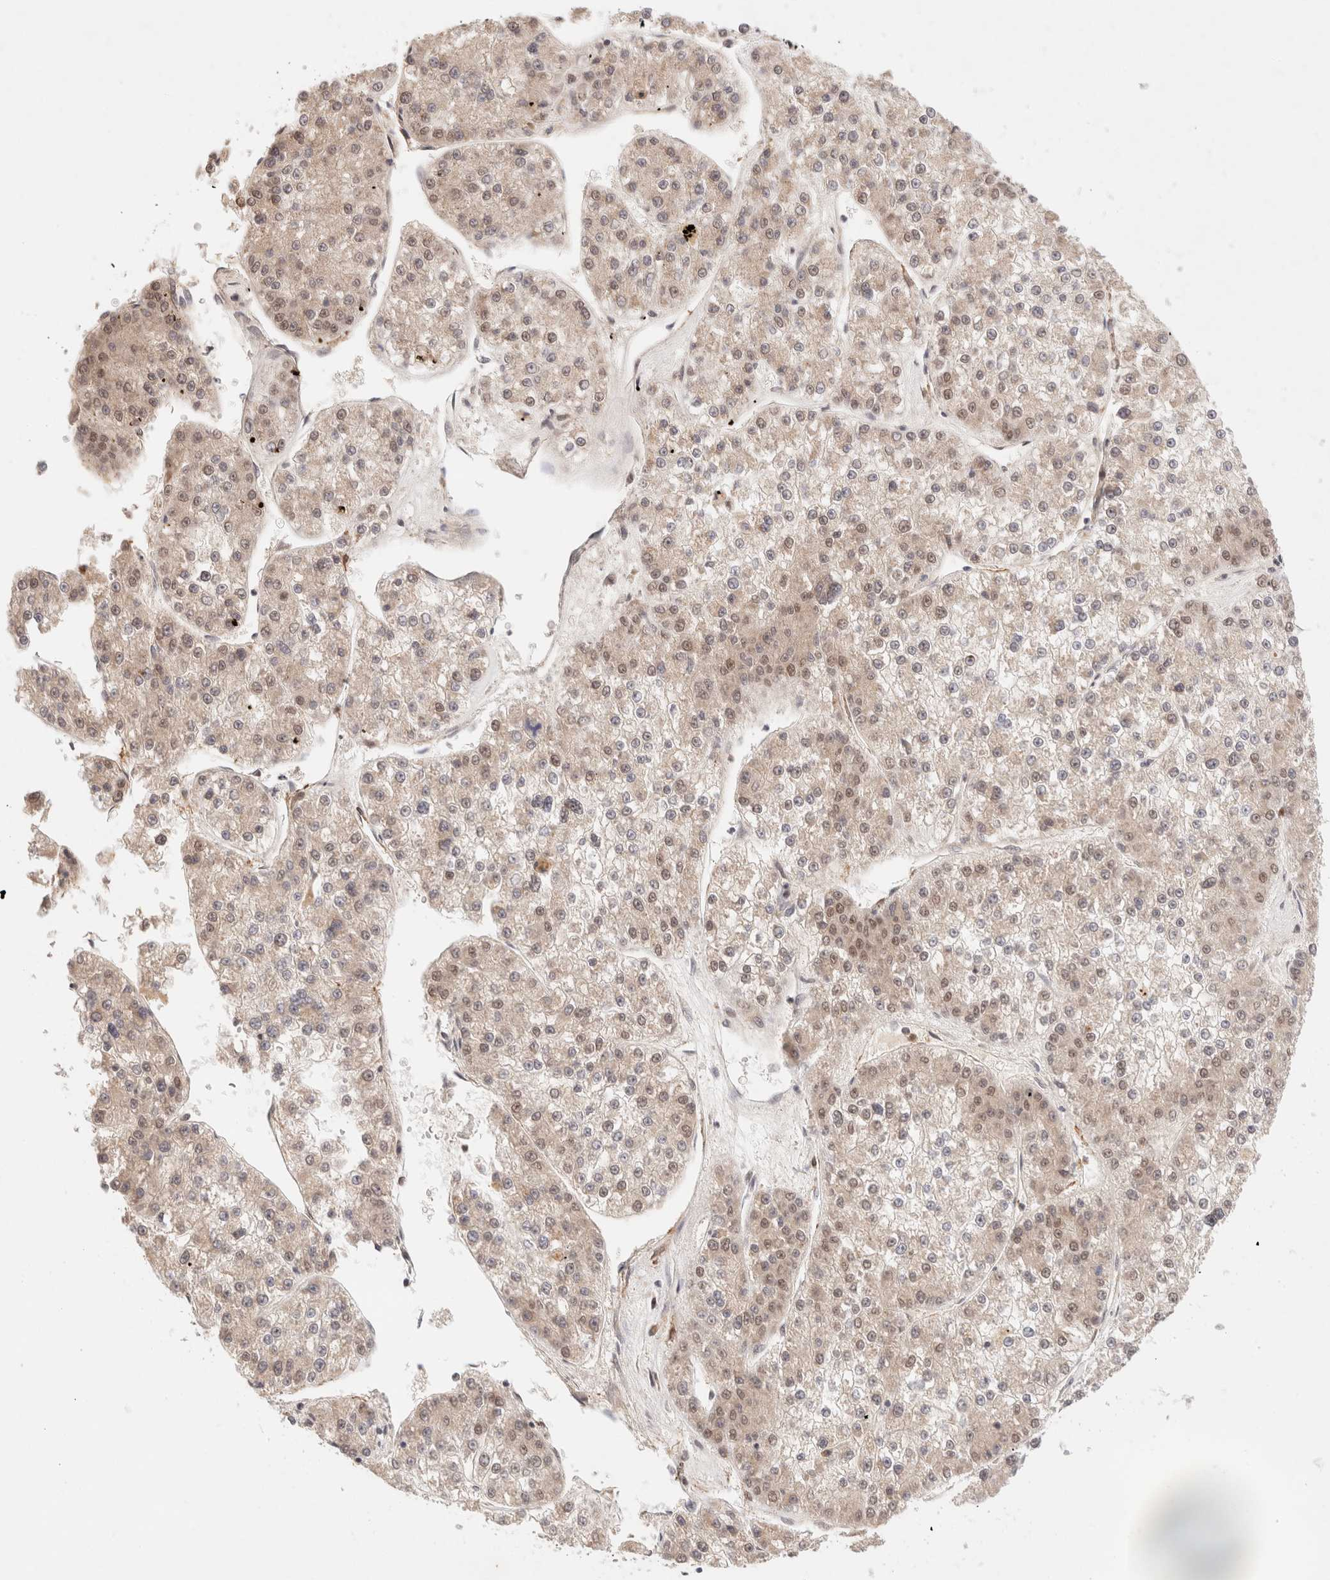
{"staining": {"intensity": "weak", "quantity": ">75%", "location": "cytoplasmic/membranous,nuclear"}, "tissue": "liver cancer", "cell_type": "Tumor cells", "image_type": "cancer", "snomed": [{"axis": "morphology", "description": "Carcinoma, Hepatocellular, NOS"}, {"axis": "topography", "description": "Liver"}], "caption": "Immunohistochemistry (IHC) of human liver cancer shows low levels of weak cytoplasmic/membranous and nuclear positivity in about >75% of tumor cells.", "gene": "BRPF3", "patient": {"sex": "female", "age": 73}}